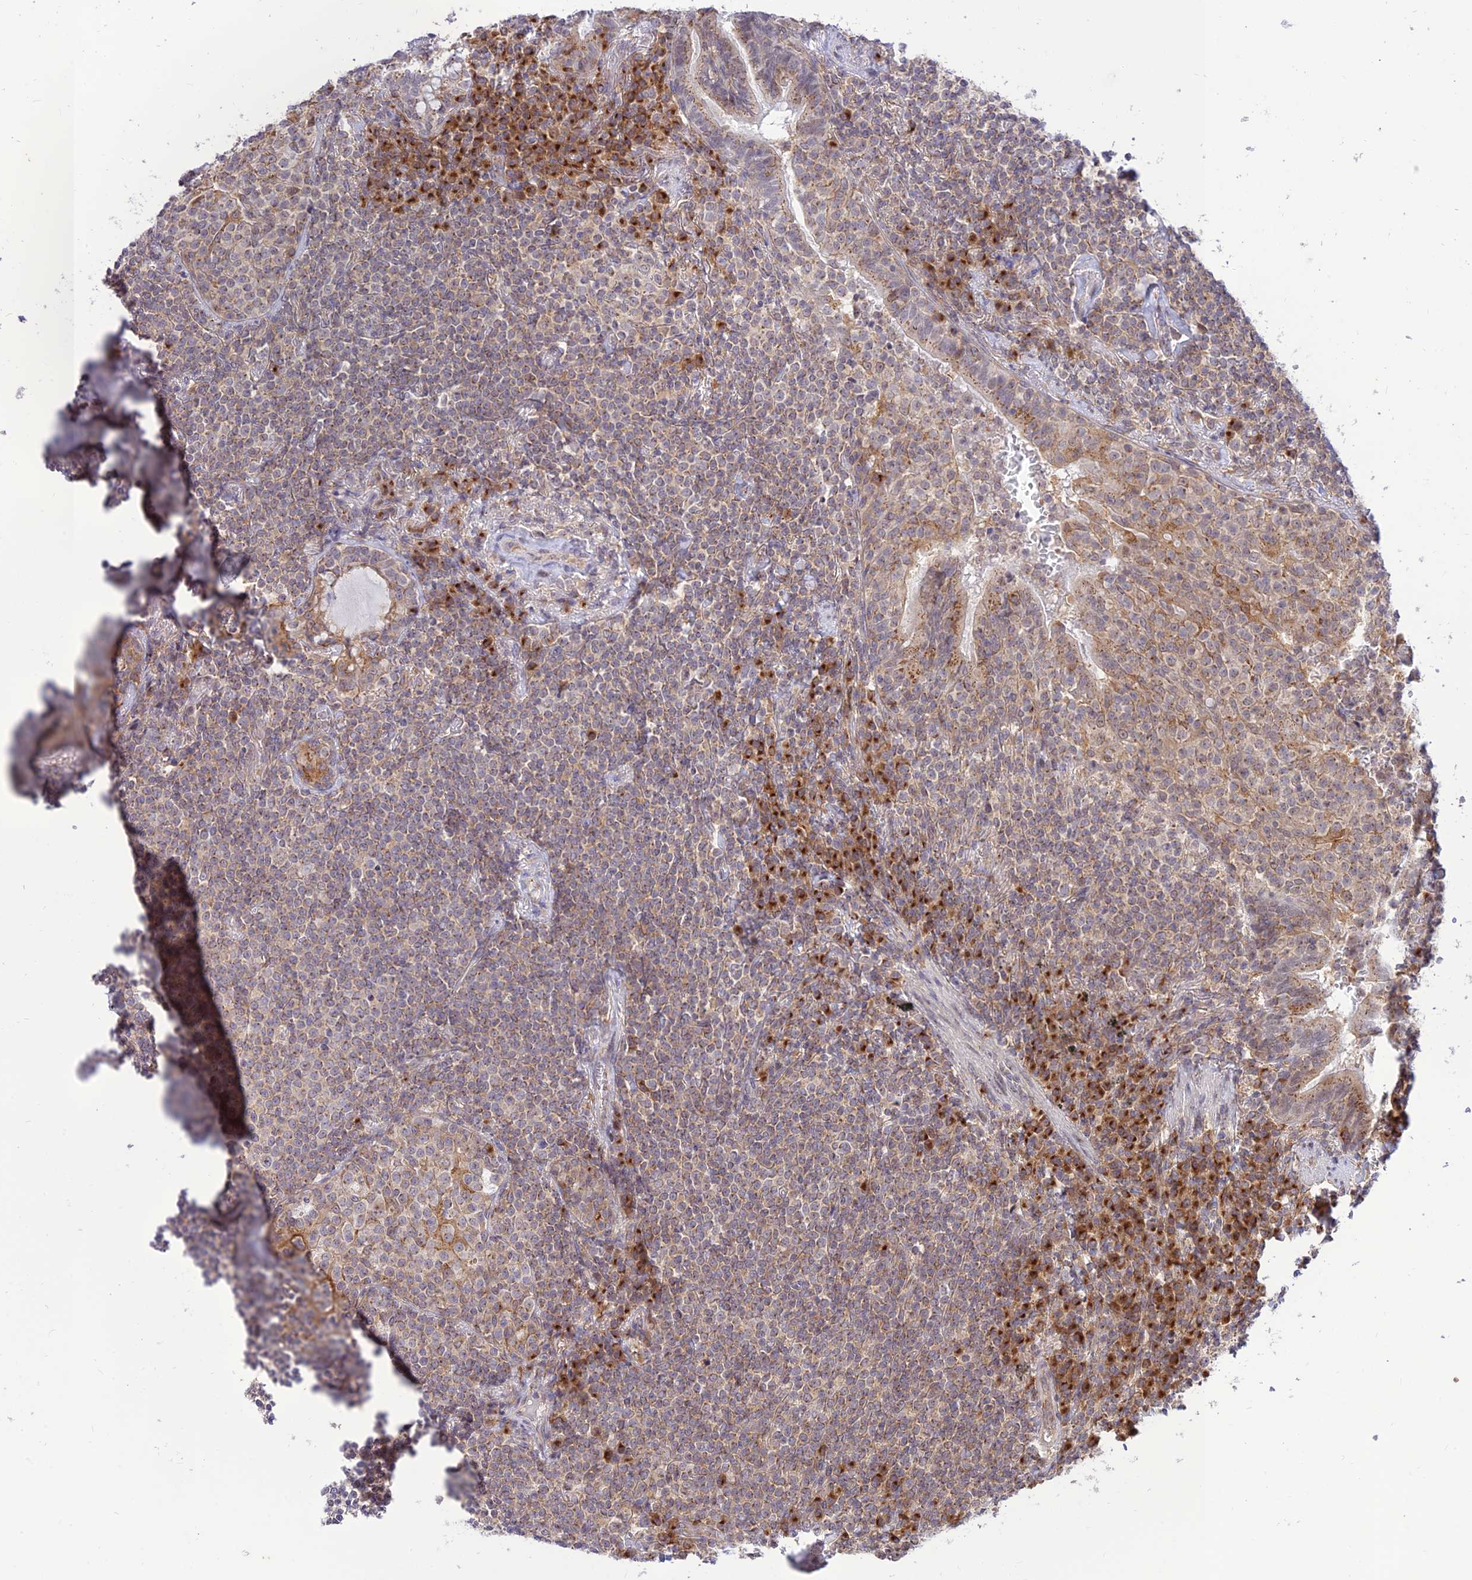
{"staining": {"intensity": "weak", "quantity": "25%-75%", "location": "cytoplasmic/membranous"}, "tissue": "lymphoma", "cell_type": "Tumor cells", "image_type": "cancer", "snomed": [{"axis": "morphology", "description": "Malignant lymphoma, non-Hodgkin's type, Low grade"}, {"axis": "topography", "description": "Lung"}], "caption": "Immunohistochemical staining of human lymphoma reveals weak cytoplasmic/membranous protein positivity in about 25%-75% of tumor cells.", "gene": "GOLGA3", "patient": {"sex": "female", "age": 71}}